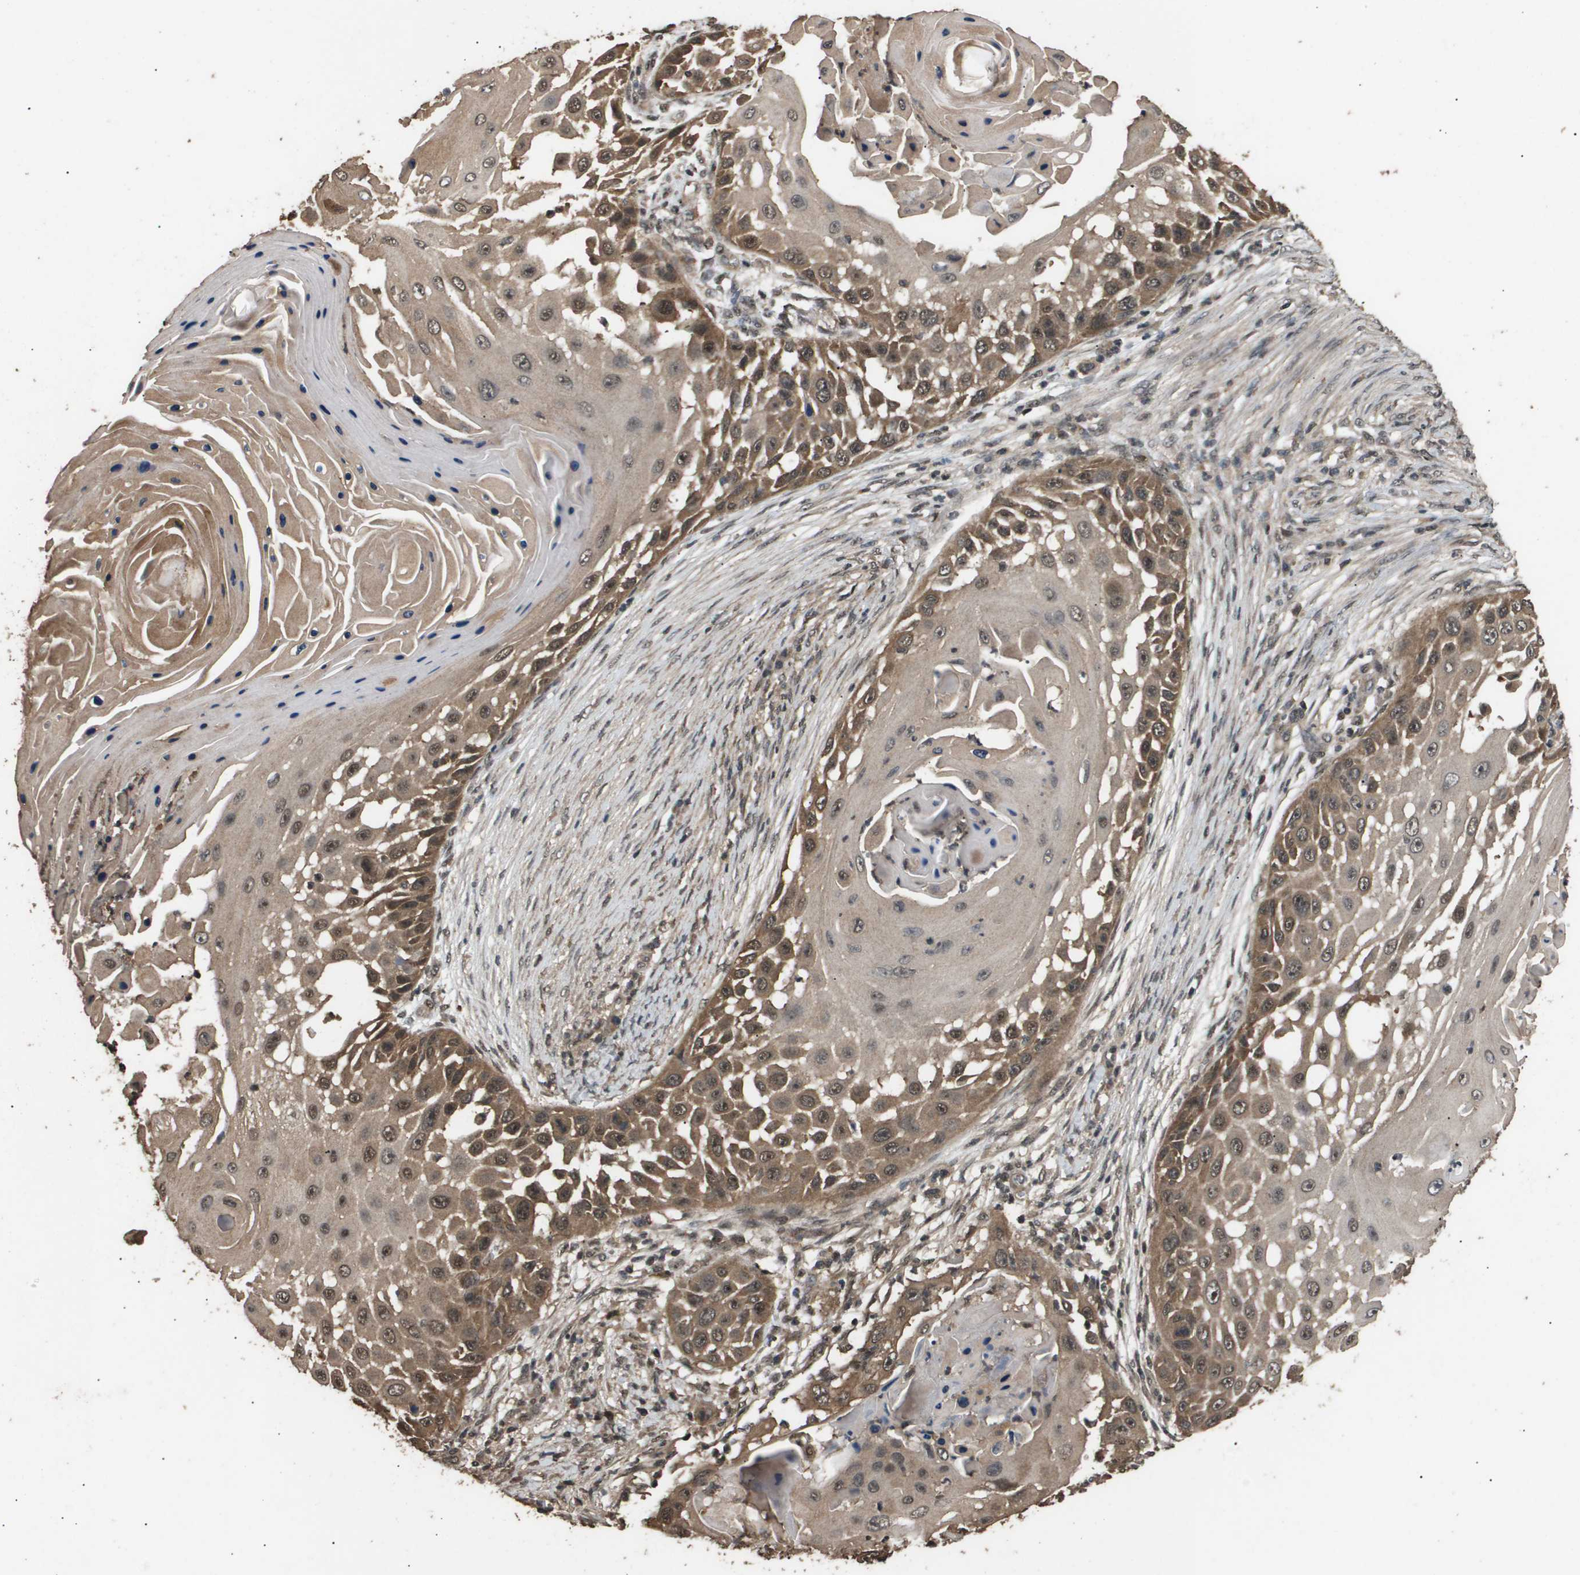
{"staining": {"intensity": "moderate", "quantity": ">75%", "location": "cytoplasmic/membranous,nuclear"}, "tissue": "skin cancer", "cell_type": "Tumor cells", "image_type": "cancer", "snomed": [{"axis": "morphology", "description": "Squamous cell carcinoma, NOS"}, {"axis": "topography", "description": "Skin"}], "caption": "Human skin squamous cell carcinoma stained with a brown dye shows moderate cytoplasmic/membranous and nuclear positive staining in about >75% of tumor cells.", "gene": "ING1", "patient": {"sex": "female", "age": 44}}